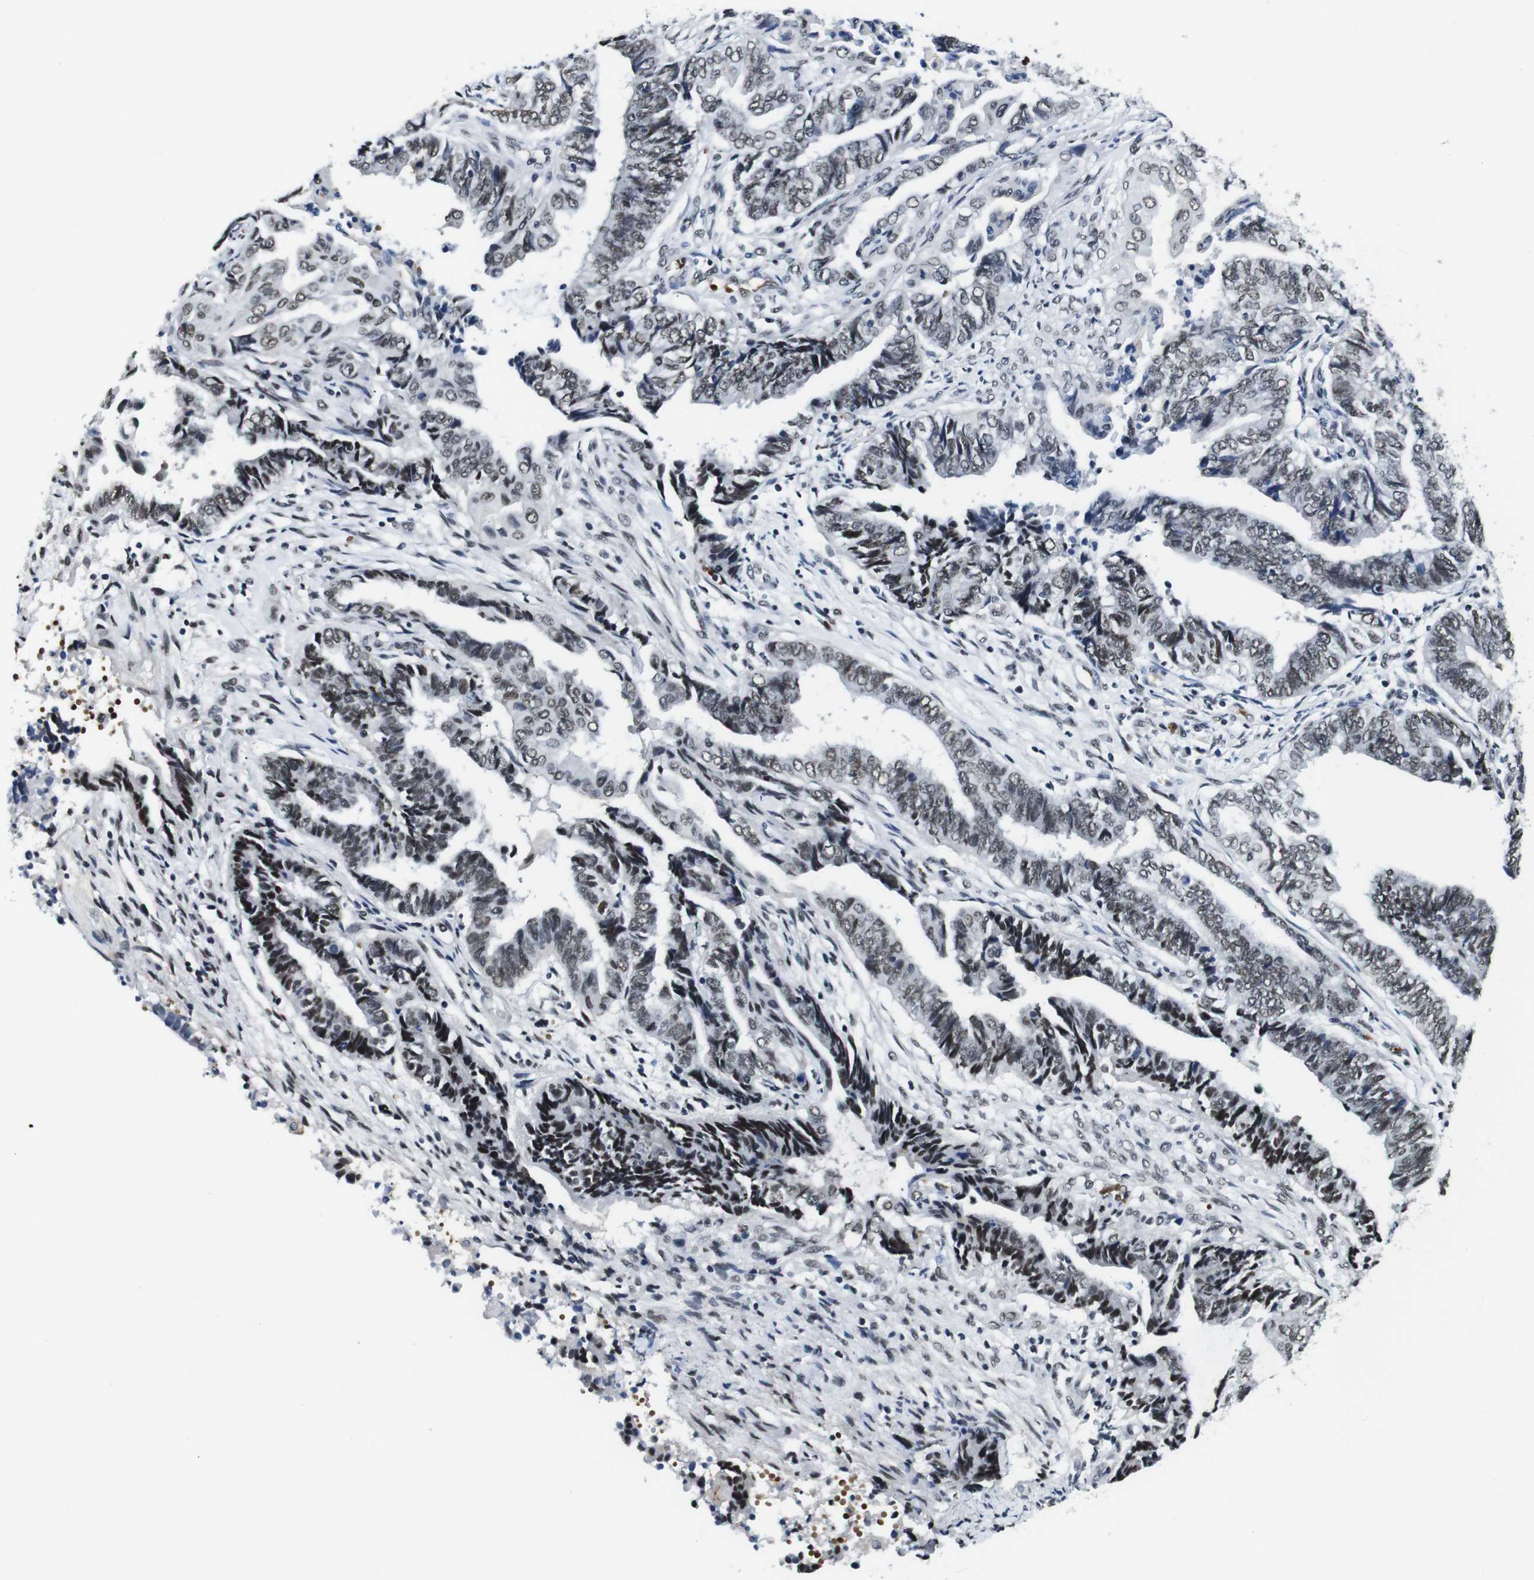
{"staining": {"intensity": "moderate", "quantity": ">75%", "location": "nuclear"}, "tissue": "endometrial cancer", "cell_type": "Tumor cells", "image_type": "cancer", "snomed": [{"axis": "morphology", "description": "Adenocarcinoma, NOS"}, {"axis": "topography", "description": "Uterus"}, {"axis": "topography", "description": "Endometrium"}], "caption": "This is an image of IHC staining of endometrial cancer, which shows moderate positivity in the nuclear of tumor cells.", "gene": "ILDR2", "patient": {"sex": "female", "age": 70}}